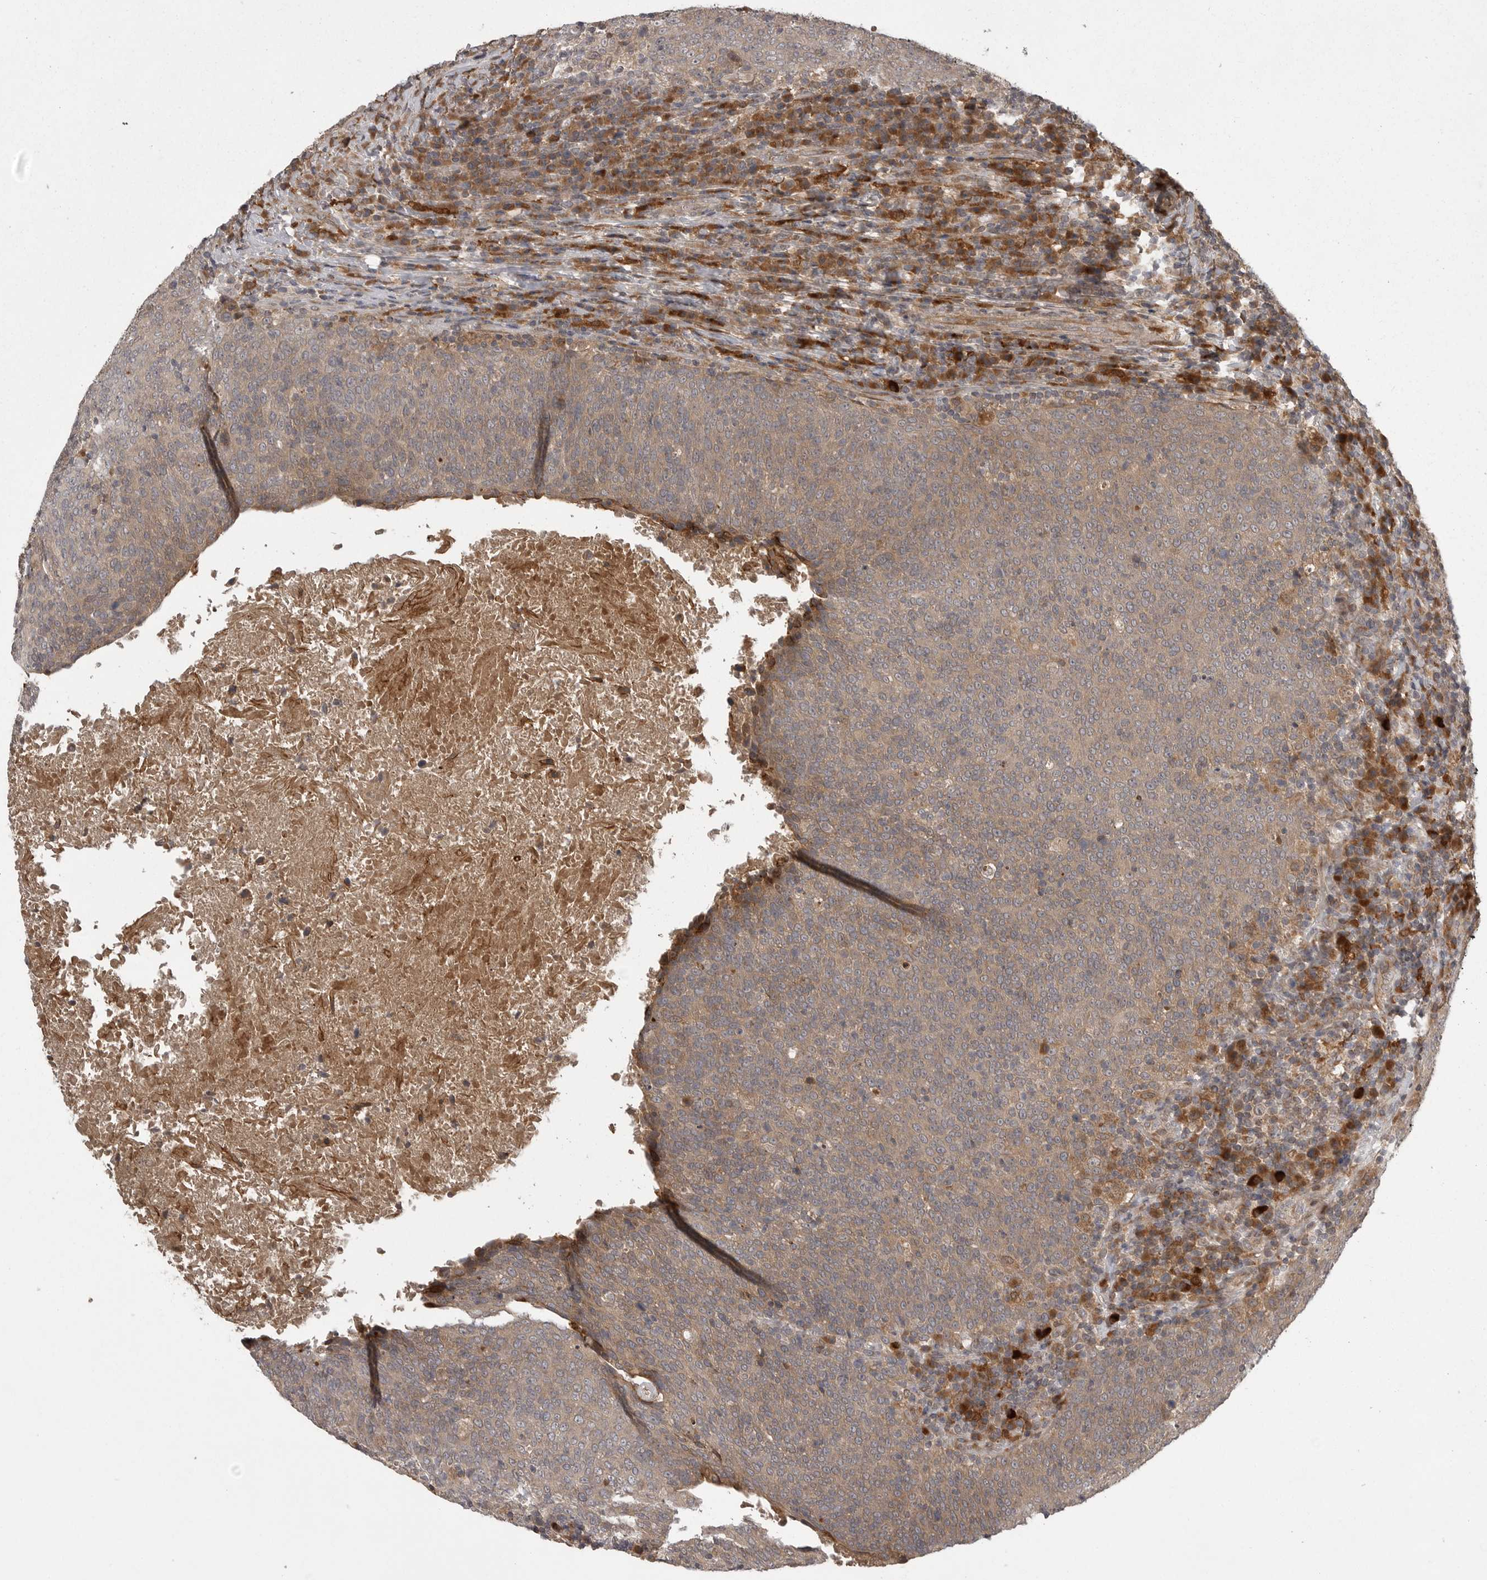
{"staining": {"intensity": "weak", "quantity": ">75%", "location": "cytoplasmic/membranous"}, "tissue": "head and neck cancer", "cell_type": "Tumor cells", "image_type": "cancer", "snomed": [{"axis": "morphology", "description": "Squamous cell carcinoma, NOS"}, {"axis": "morphology", "description": "Squamous cell carcinoma, metastatic, NOS"}, {"axis": "topography", "description": "Lymph node"}, {"axis": "topography", "description": "Head-Neck"}], "caption": "Weak cytoplasmic/membranous staining for a protein is present in about >75% of tumor cells of metastatic squamous cell carcinoma (head and neck) using immunohistochemistry (IHC).", "gene": "GPR31", "patient": {"sex": "male", "age": 62}}